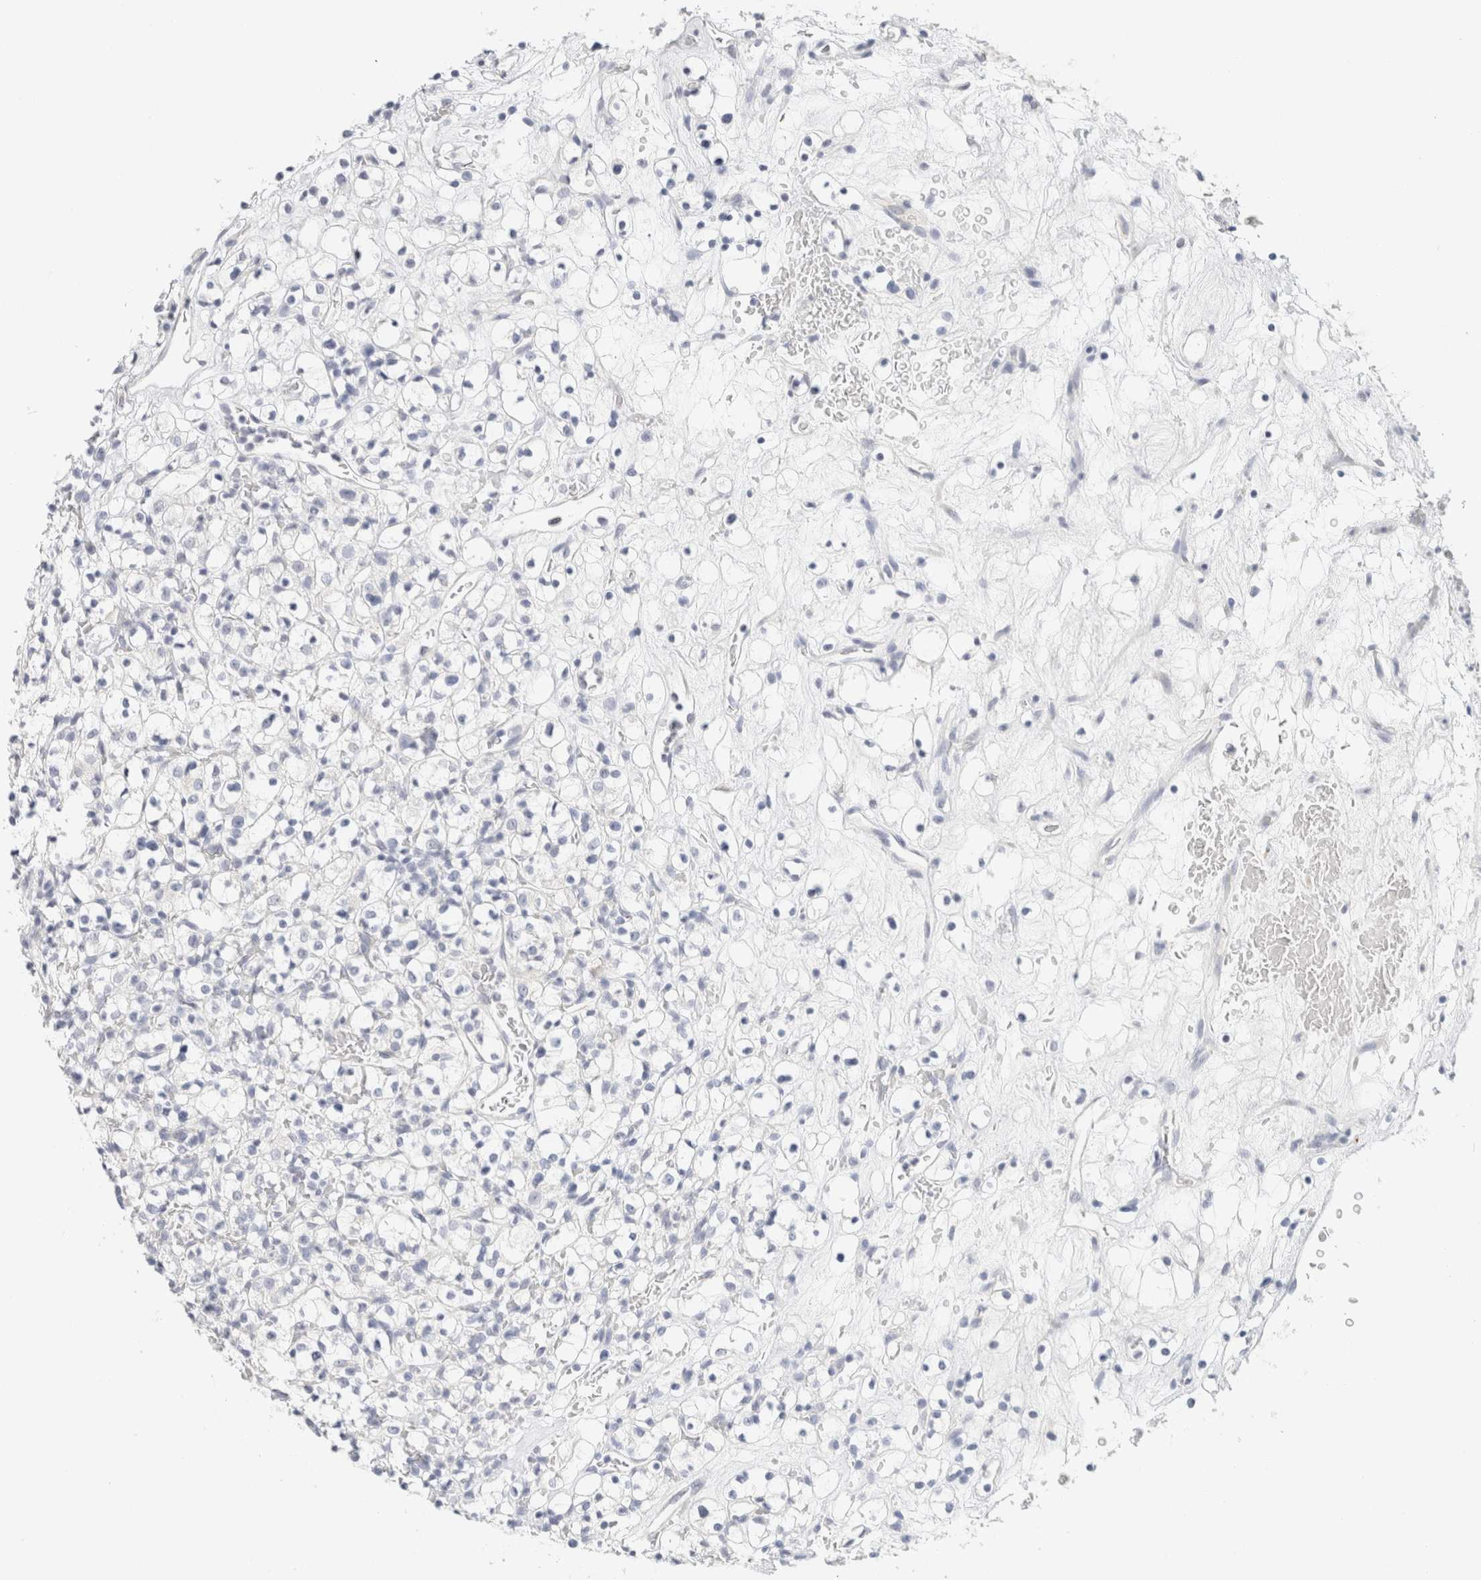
{"staining": {"intensity": "negative", "quantity": "none", "location": "none"}, "tissue": "renal cancer", "cell_type": "Tumor cells", "image_type": "cancer", "snomed": [{"axis": "morphology", "description": "Normal tissue, NOS"}, {"axis": "morphology", "description": "Adenocarcinoma, NOS"}, {"axis": "topography", "description": "Kidney"}], "caption": "Tumor cells show no significant expression in renal adenocarcinoma.", "gene": "NEFM", "patient": {"sex": "female", "age": 72}}